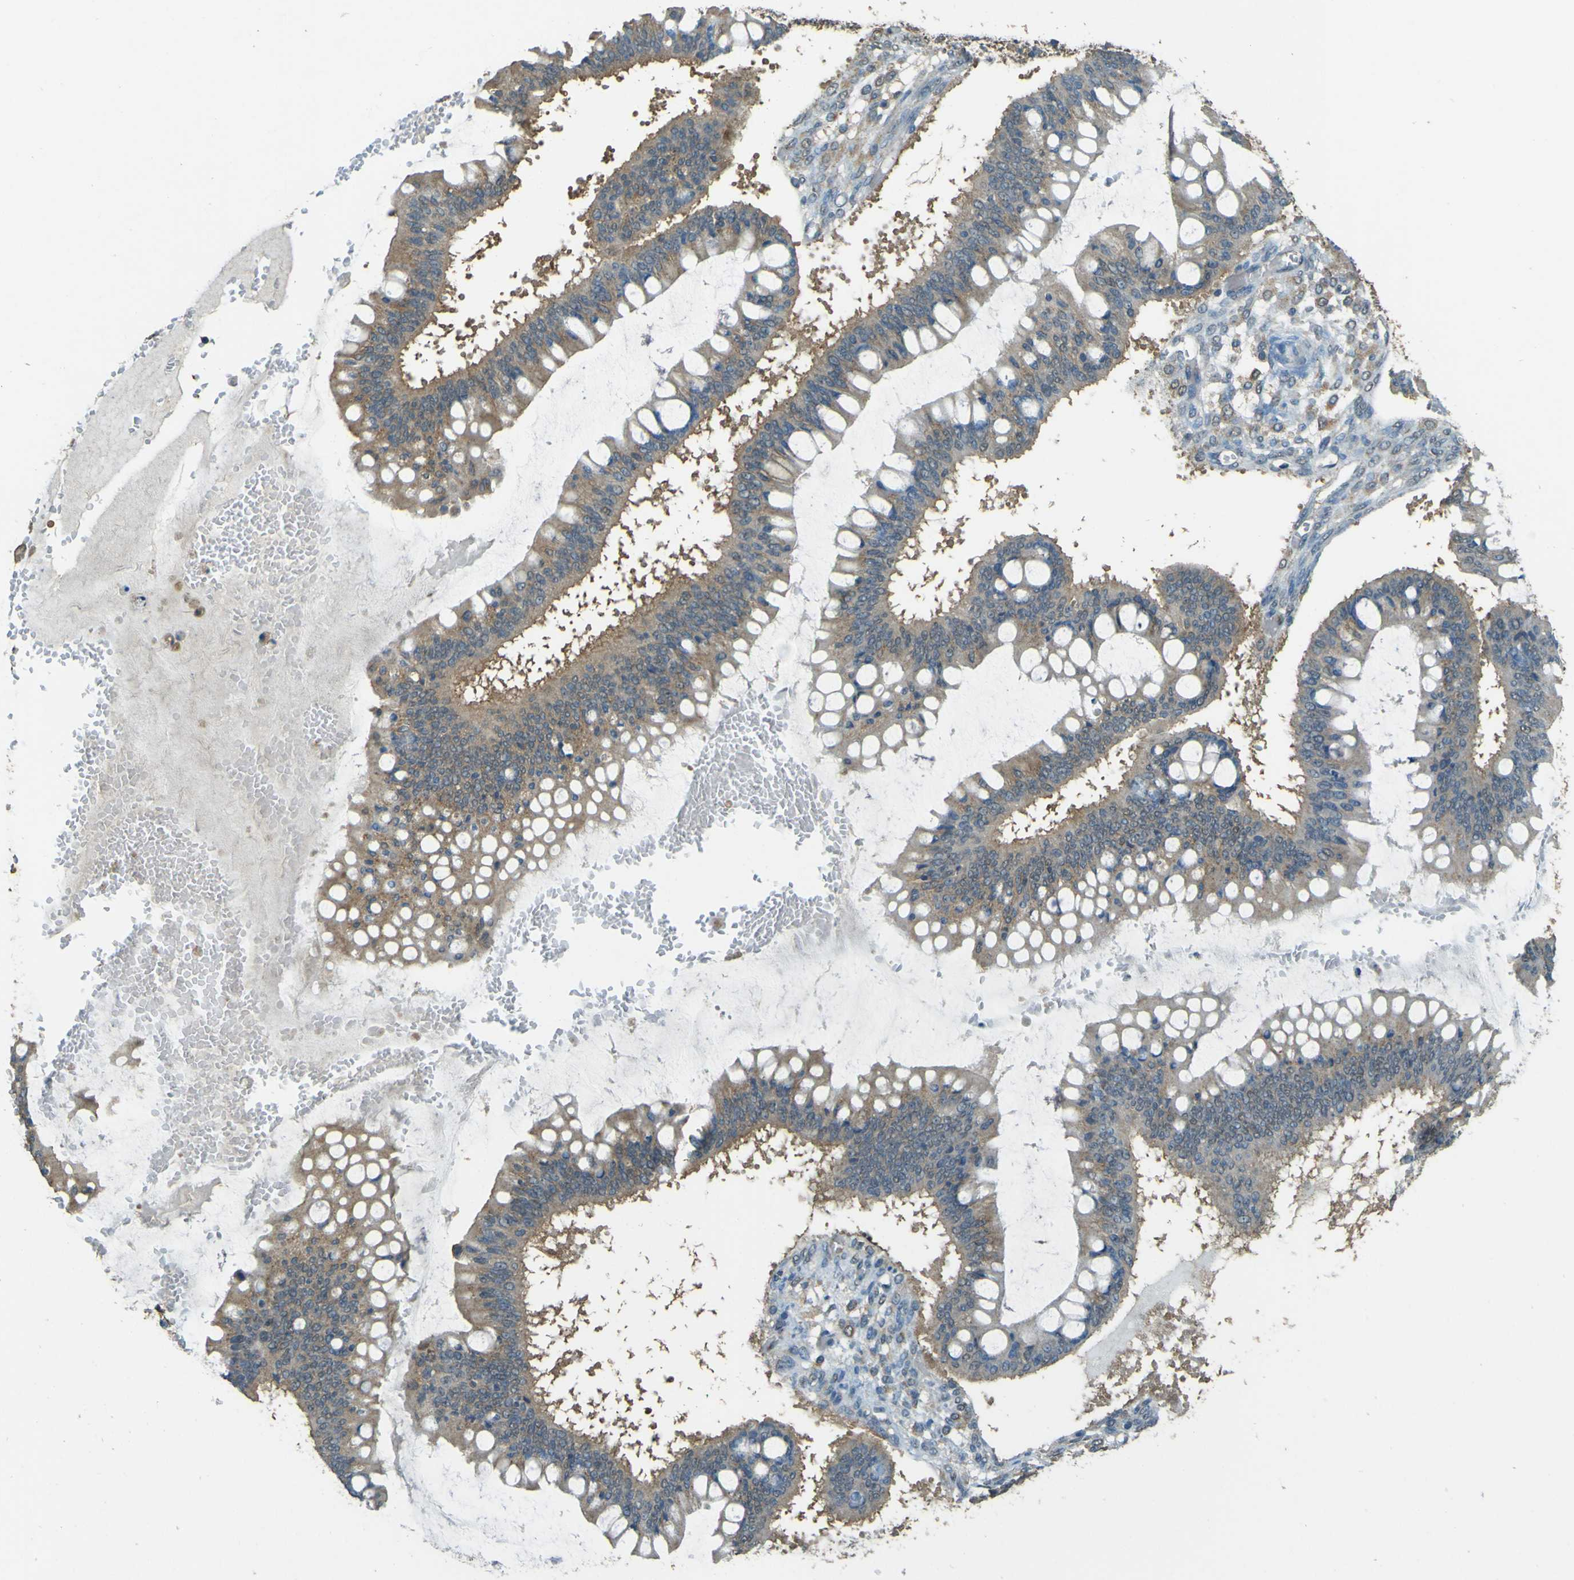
{"staining": {"intensity": "weak", "quantity": ">75%", "location": "cytoplasmic/membranous"}, "tissue": "ovarian cancer", "cell_type": "Tumor cells", "image_type": "cancer", "snomed": [{"axis": "morphology", "description": "Cystadenocarcinoma, mucinous, NOS"}, {"axis": "topography", "description": "Ovary"}], "caption": "Mucinous cystadenocarcinoma (ovarian) was stained to show a protein in brown. There is low levels of weak cytoplasmic/membranous staining in approximately >75% of tumor cells.", "gene": "GOLGA1", "patient": {"sex": "female", "age": 73}}